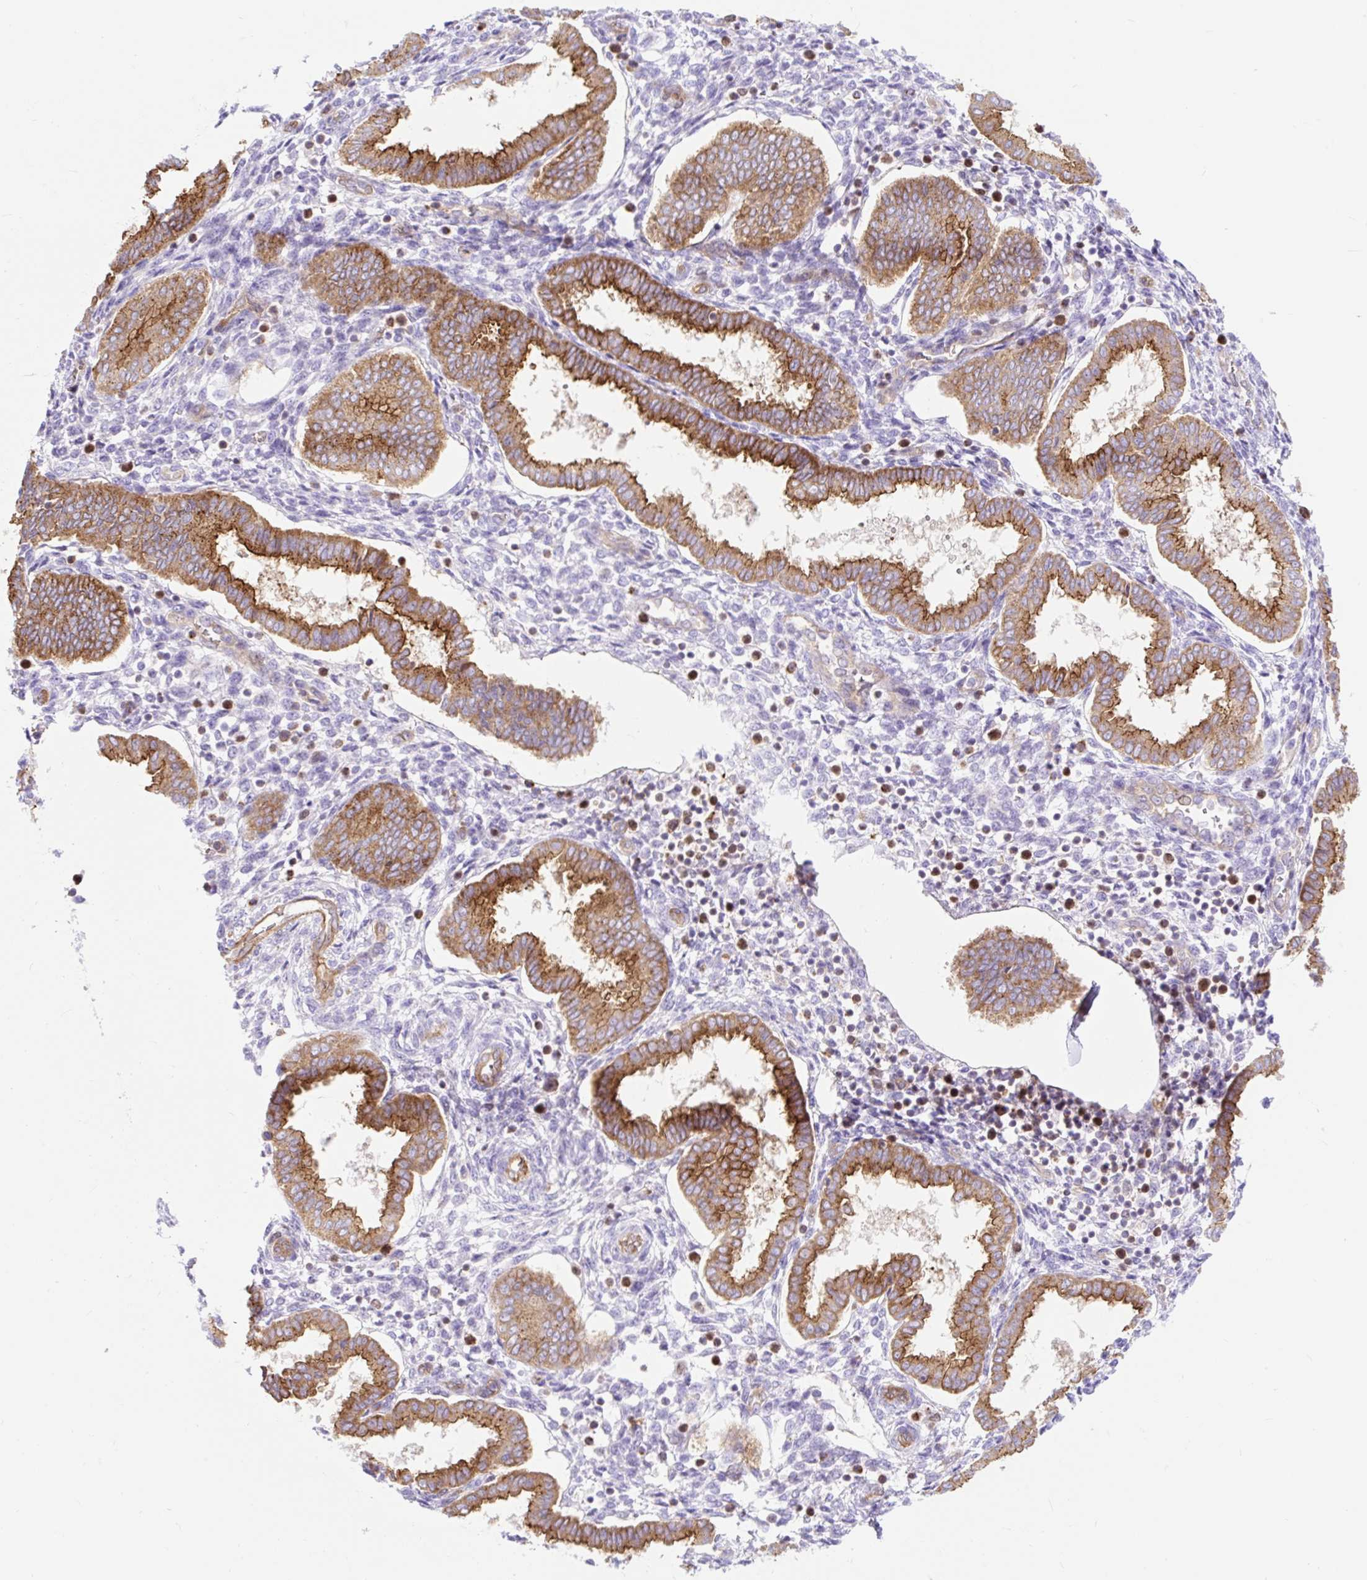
{"staining": {"intensity": "moderate", "quantity": "<25%", "location": "cytoplasmic/membranous"}, "tissue": "endometrium", "cell_type": "Cells in endometrial stroma", "image_type": "normal", "snomed": [{"axis": "morphology", "description": "Normal tissue, NOS"}, {"axis": "topography", "description": "Endometrium"}], "caption": "High-power microscopy captured an immunohistochemistry (IHC) photomicrograph of unremarkable endometrium, revealing moderate cytoplasmic/membranous expression in about <25% of cells in endometrial stroma.", "gene": "HIP1R", "patient": {"sex": "female", "age": 24}}